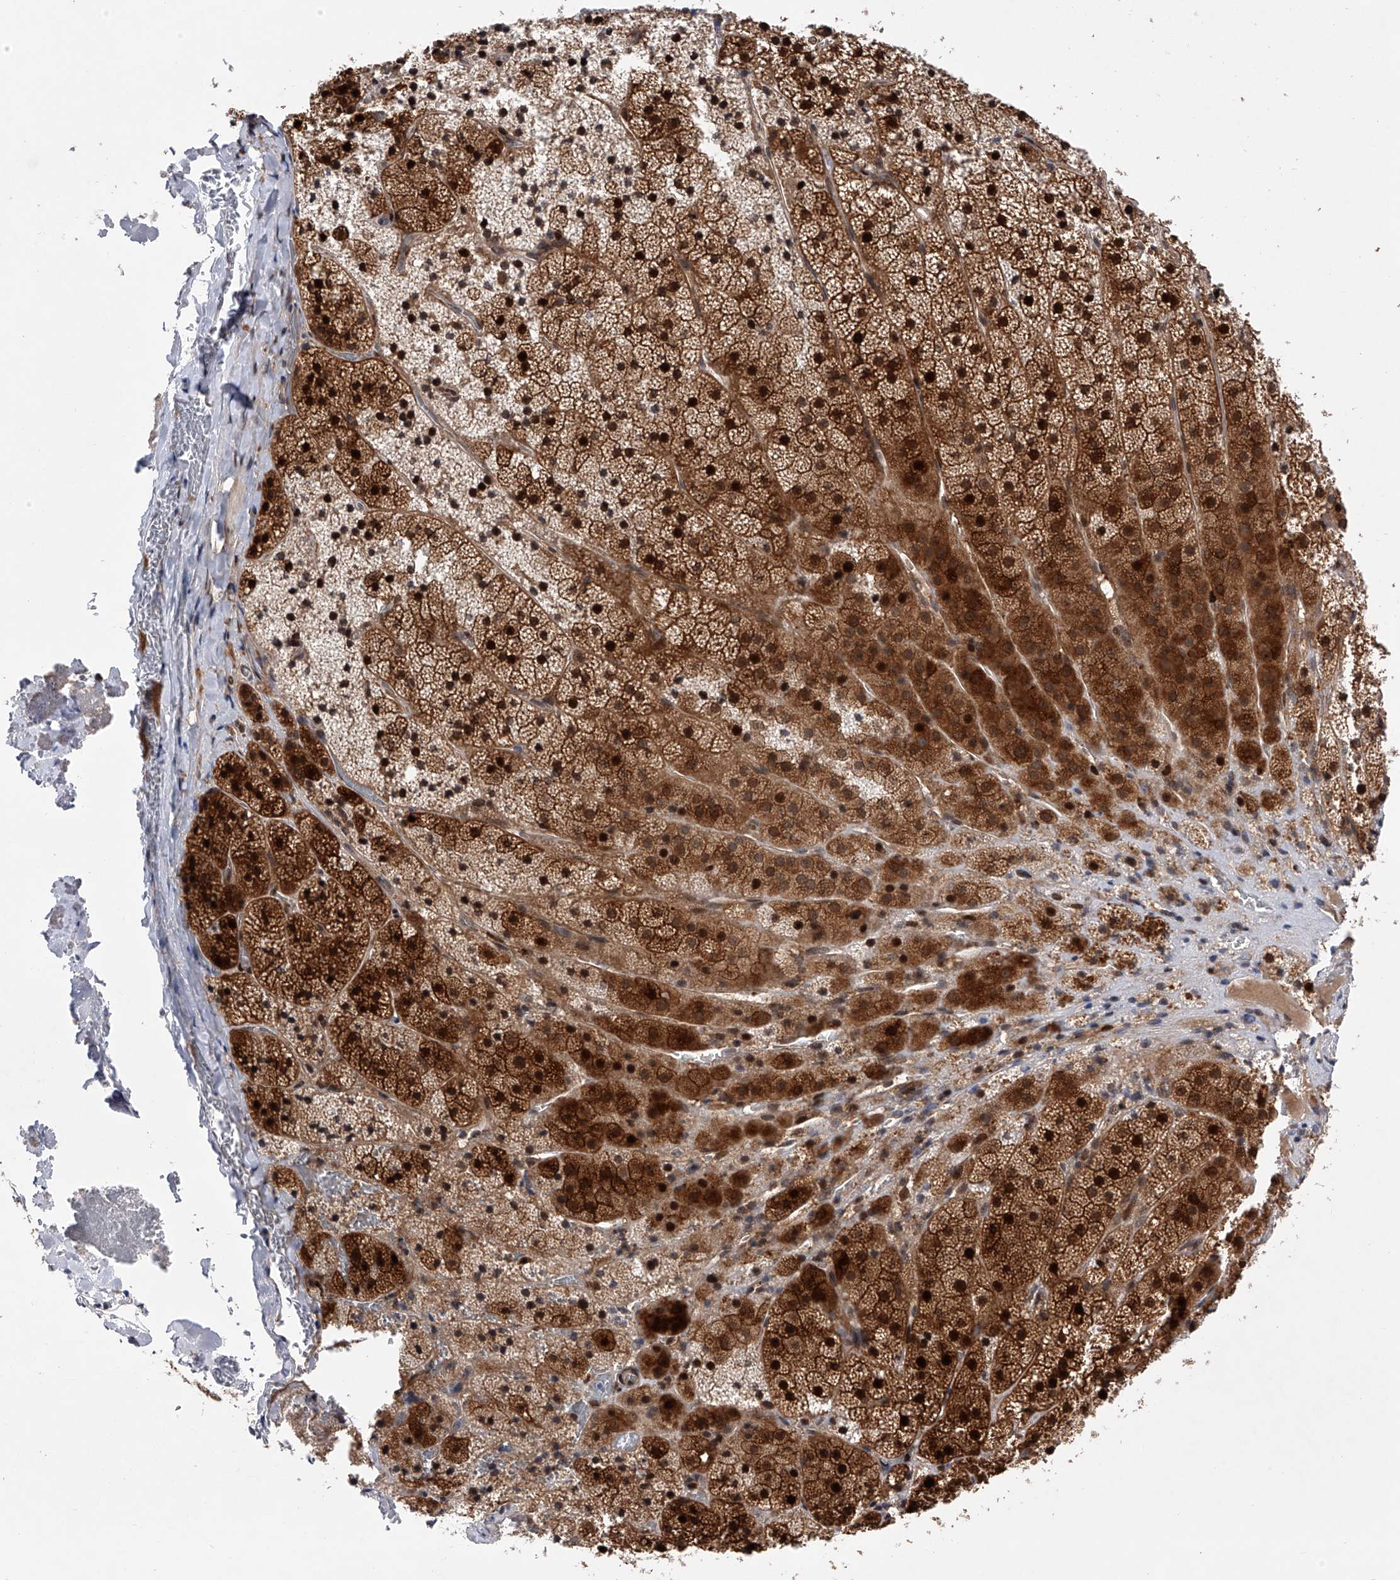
{"staining": {"intensity": "strong", "quantity": "25%-75%", "location": "cytoplasmic/membranous,nuclear"}, "tissue": "adrenal gland", "cell_type": "Glandular cells", "image_type": "normal", "snomed": [{"axis": "morphology", "description": "Normal tissue, NOS"}, {"axis": "topography", "description": "Adrenal gland"}], "caption": "Glandular cells exhibit strong cytoplasmic/membranous,nuclear positivity in approximately 25%-75% of cells in normal adrenal gland. The staining is performed using DAB brown chromogen to label protein expression. The nuclei are counter-stained blue using hematoxylin.", "gene": "RWDD2A", "patient": {"sex": "female", "age": 44}}